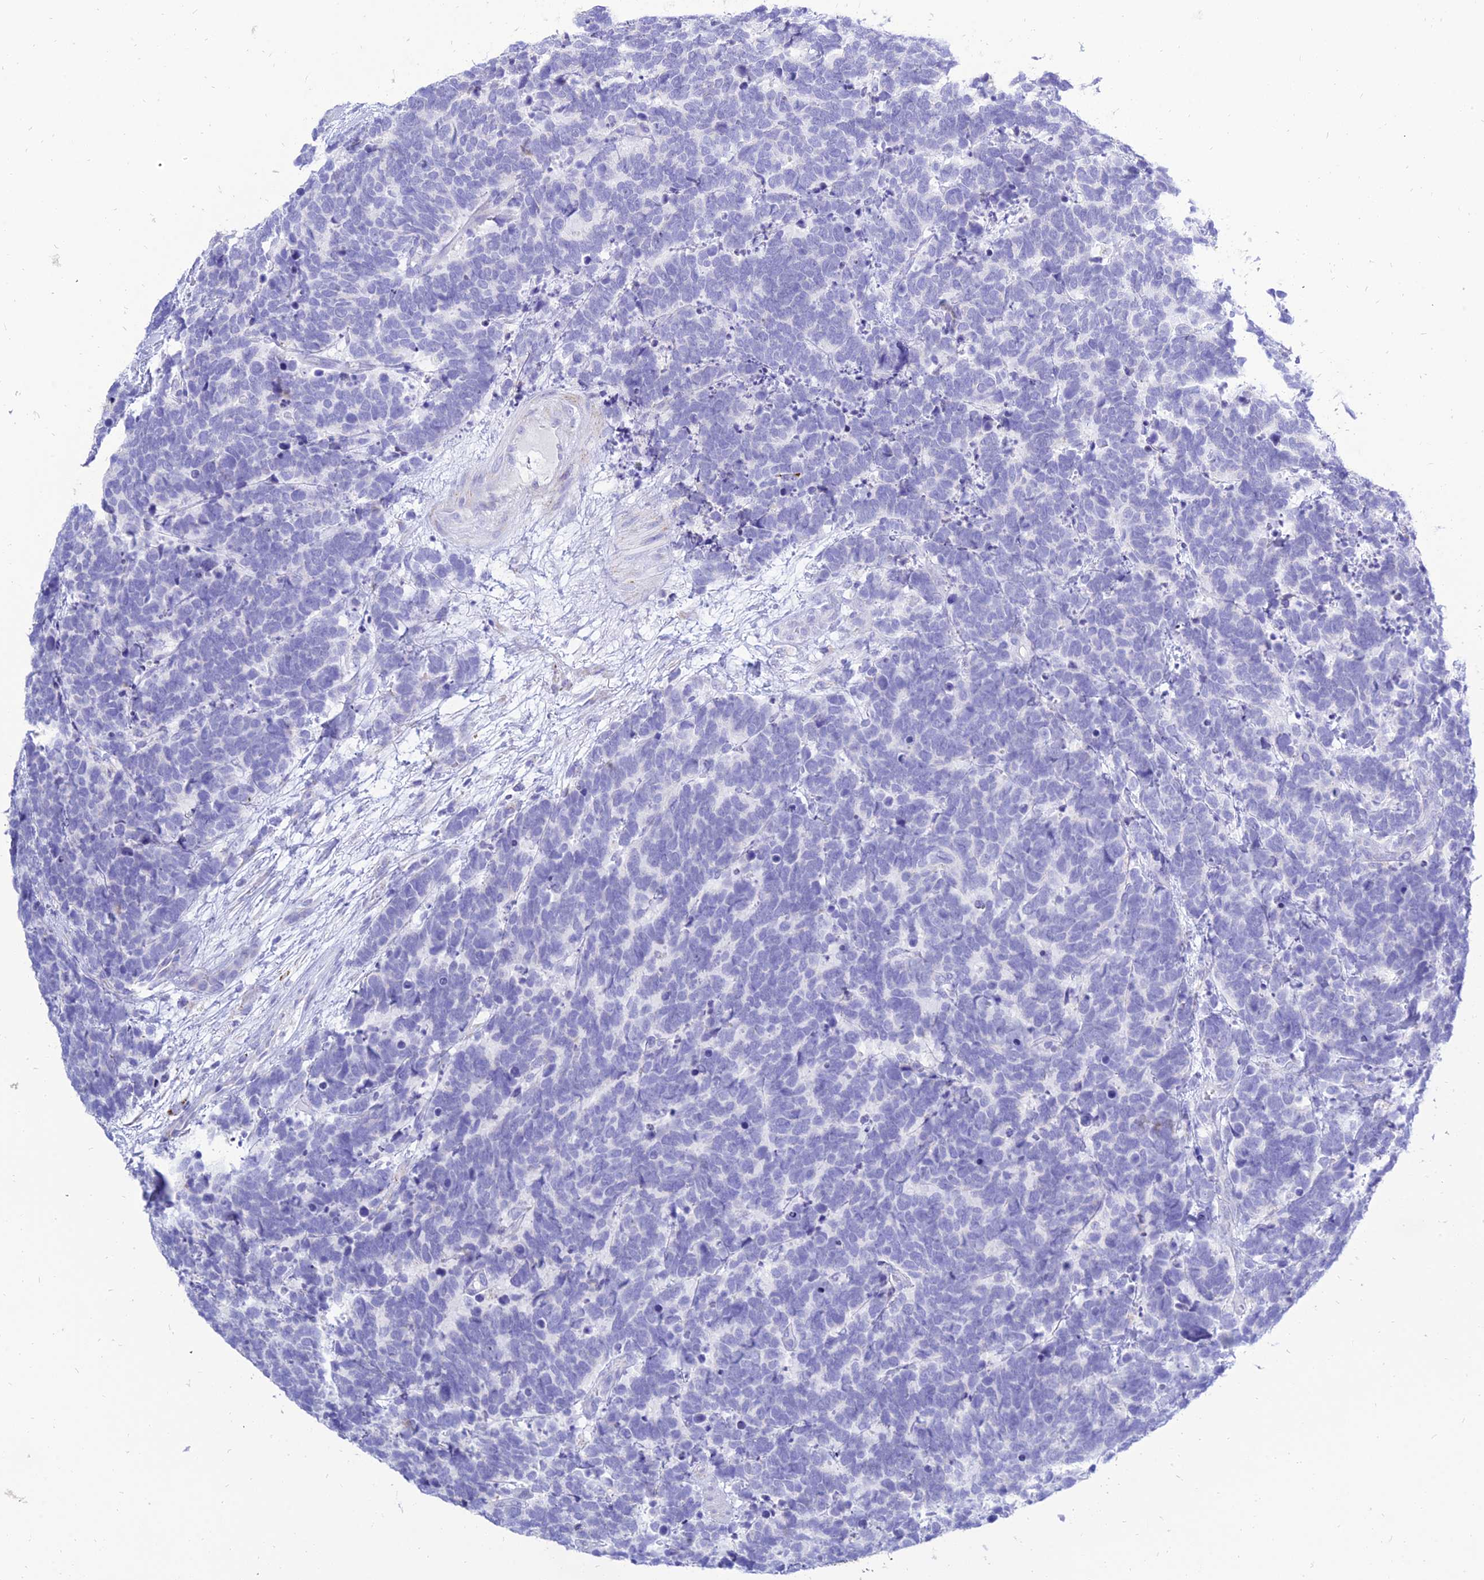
{"staining": {"intensity": "negative", "quantity": "none", "location": "none"}, "tissue": "carcinoid", "cell_type": "Tumor cells", "image_type": "cancer", "snomed": [{"axis": "morphology", "description": "Carcinoma, NOS"}, {"axis": "morphology", "description": "Carcinoid, malignant, NOS"}, {"axis": "topography", "description": "Urinary bladder"}], "caption": "High power microscopy micrograph of an immunohistochemistry (IHC) histopathology image of carcinoid, revealing no significant positivity in tumor cells.", "gene": "PKN3", "patient": {"sex": "male", "age": 57}}